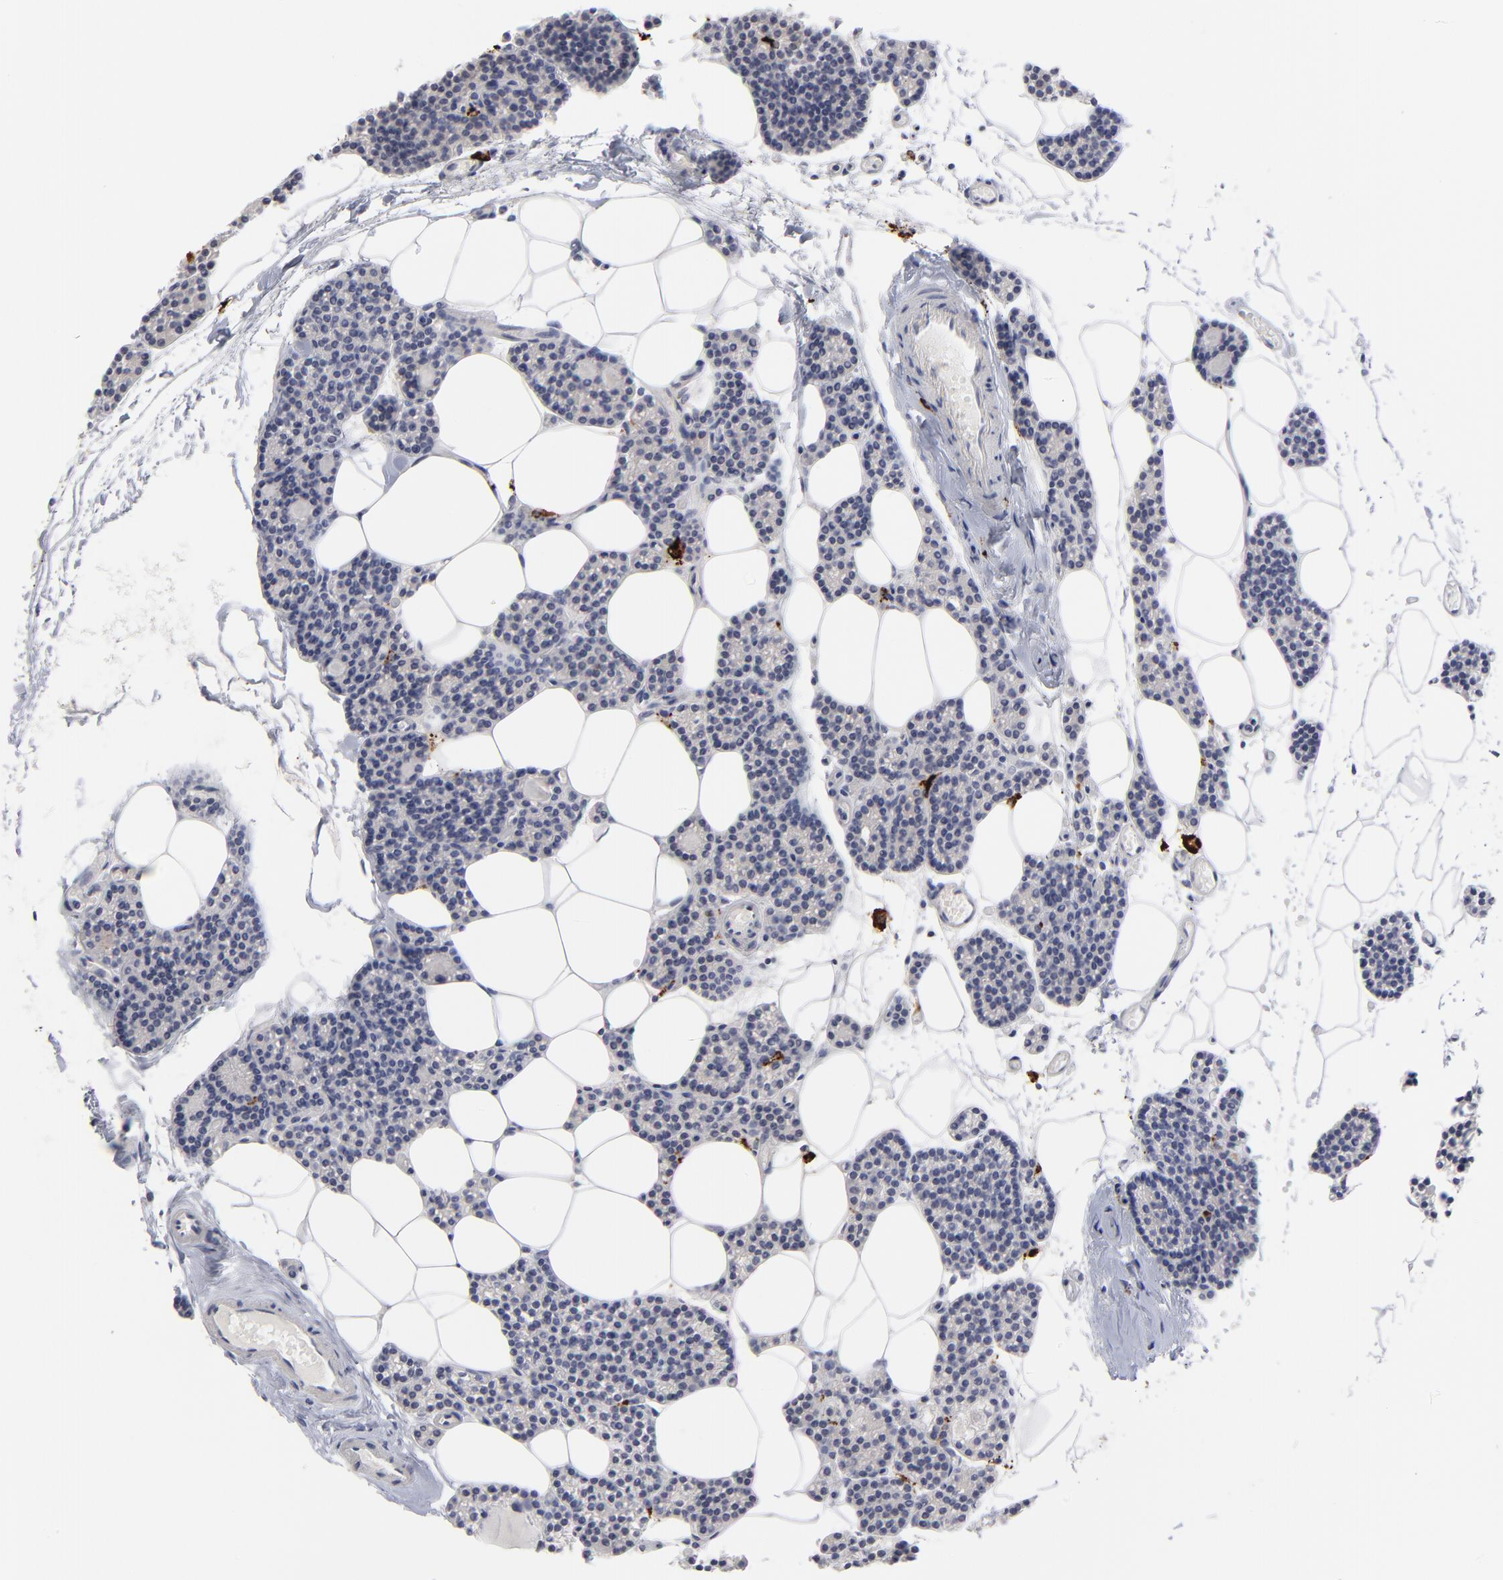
{"staining": {"intensity": "negative", "quantity": "none", "location": "none"}, "tissue": "parathyroid gland", "cell_type": "Glandular cells", "image_type": "normal", "snomed": [{"axis": "morphology", "description": "Normal tissue, NOS"}, {"axis": "topography", "description": "Parathyroid gland"}], "caption": "DAB (3,3'-diaminobenzidine) immunohistochemical staining of unremarkable parathyroid gland reveals no significant positivity in glandular cells. Nuclei are stained in blue.", "gene": "TBXT", "patient": {"sex": "female", "age": 66}}